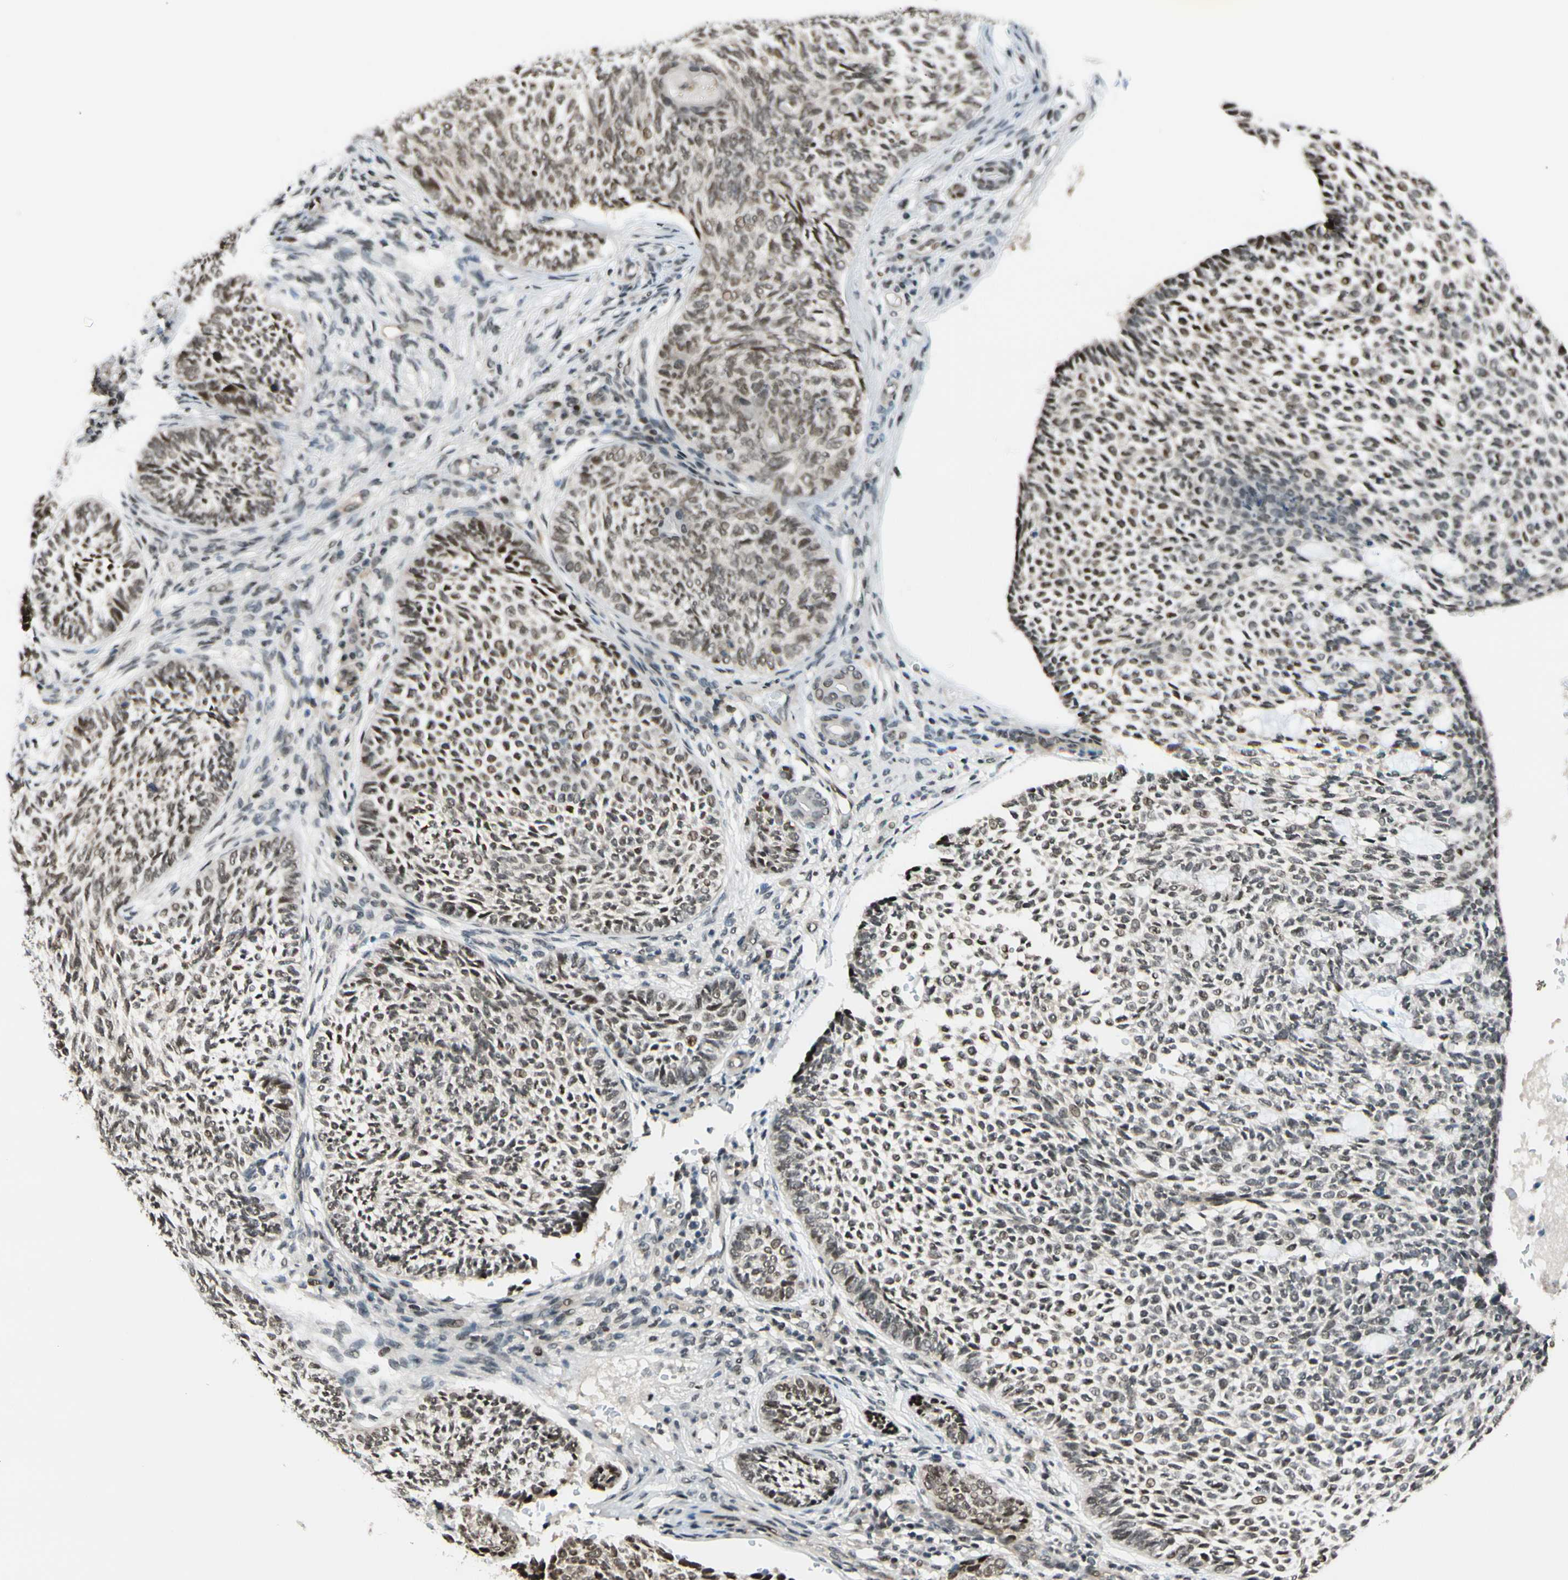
{"staining": {"intensity": "weak", "quantity": "25%-75%", "location": "nuclear"}, "tissue": "skin cancer", "cell_type": "Tumor cells", "image_type": "cancer", "snomed": [{"axis": "morphology", "description": "Basal cell carcinoma"}, {"axis": "topography", "description": "Skin"}], "caption": "Approximately 25%-75% of tumor cells in basal cell carcinoma (skin) demonstrate weak nuclear protein positivity as visualized by brown immunohistochemical staining.", "gene": "SUFU", "patient": {"sex": "male", "age": 87}}